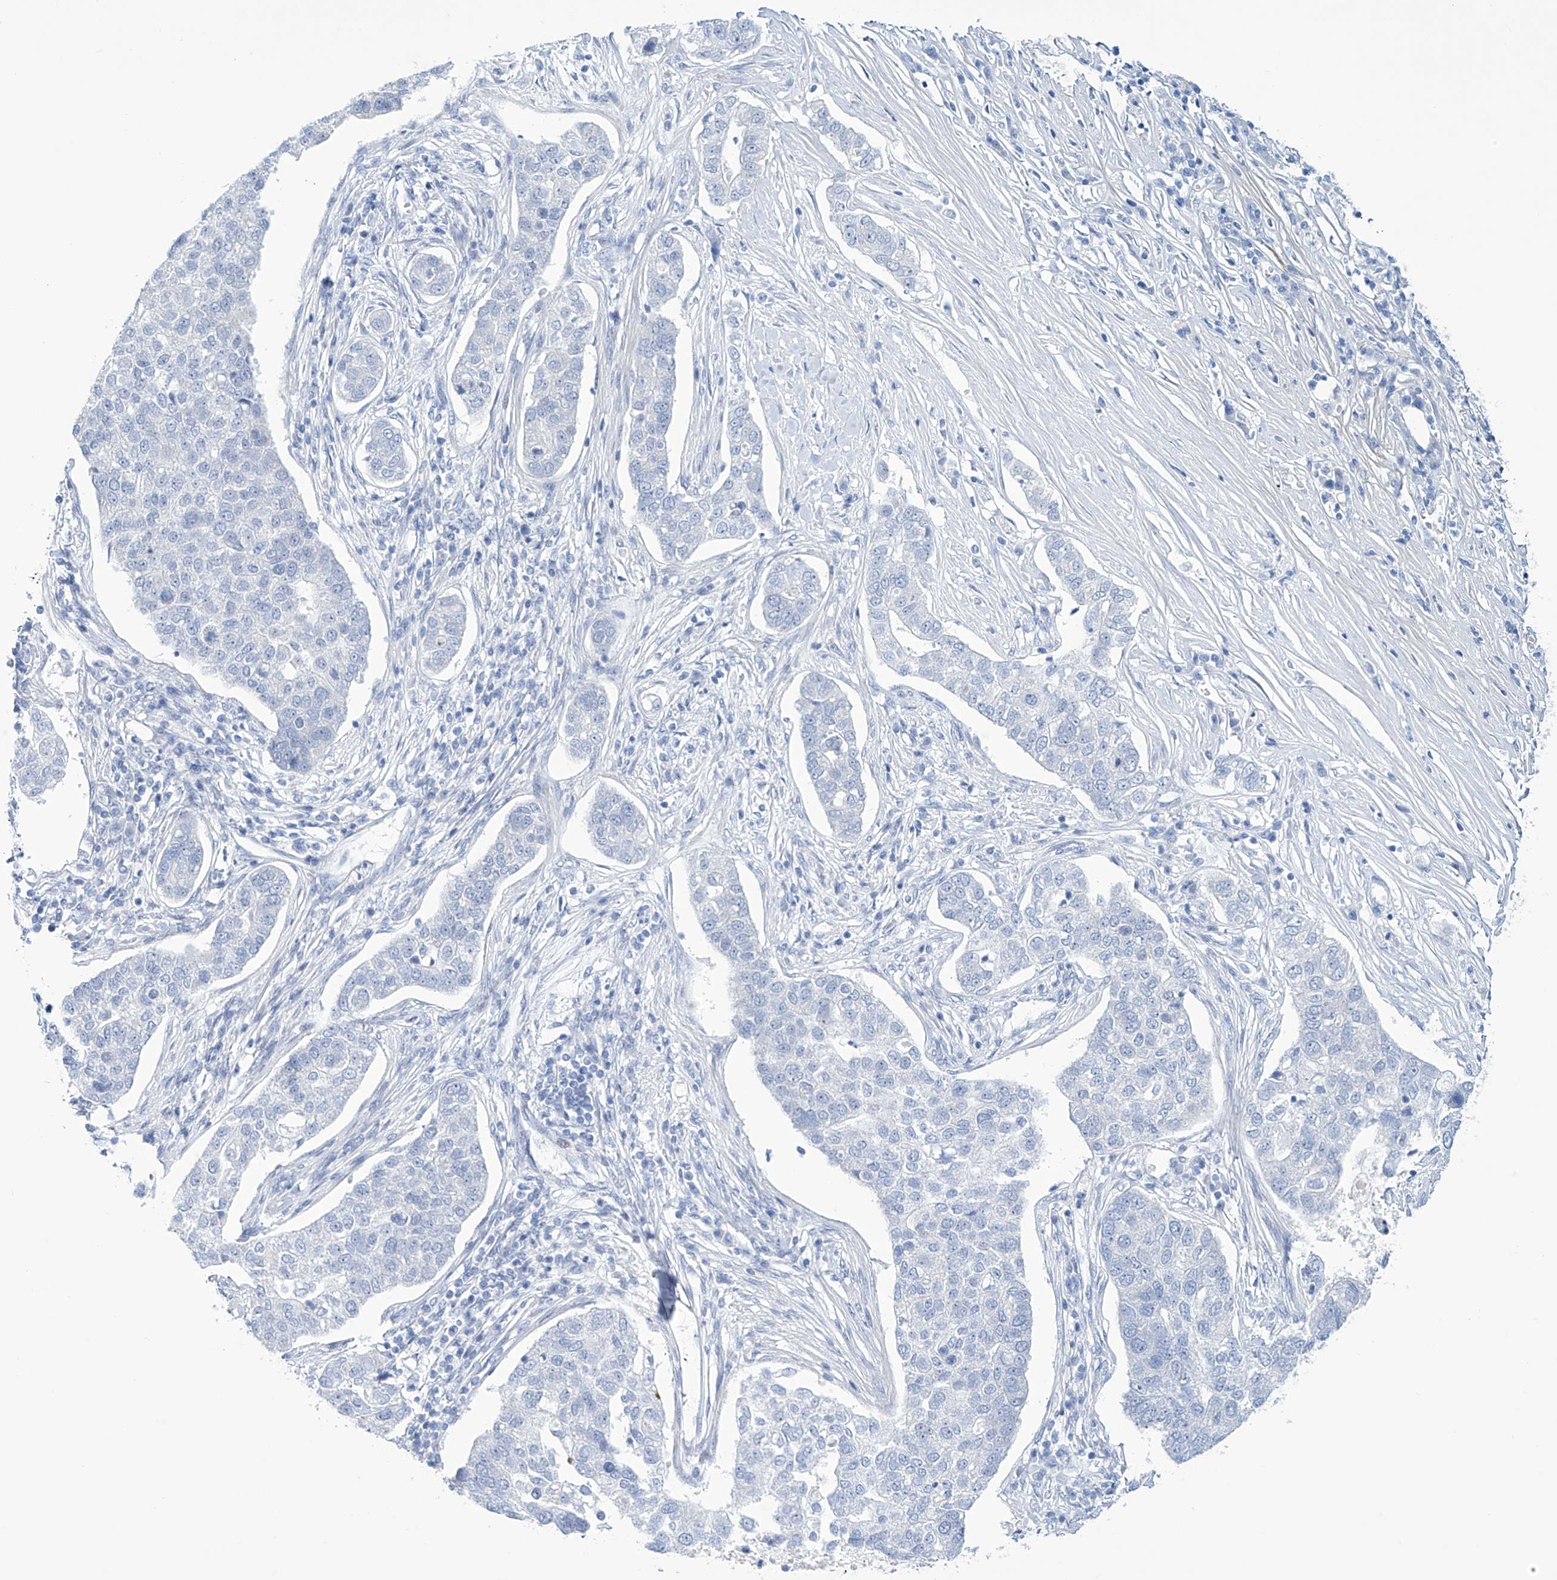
{"staining": {"intensity": "negative", "quantity": "none", "location": "none"}, "tissue": "pancreatic cancer", "cell_type": "Tumor cells", "image_type": "cancer", "snomed": [{"axis": "morphology", "description": "Adenocarcinoma, NOS"}, {"axis": "topography", "description": "Pancreas"}], "caption": "IHC of pancreatic cancer exhibits no positivity in tumor cells.", "gene": "TRIM60", "patient": {"sex": "female", "age": 61}}